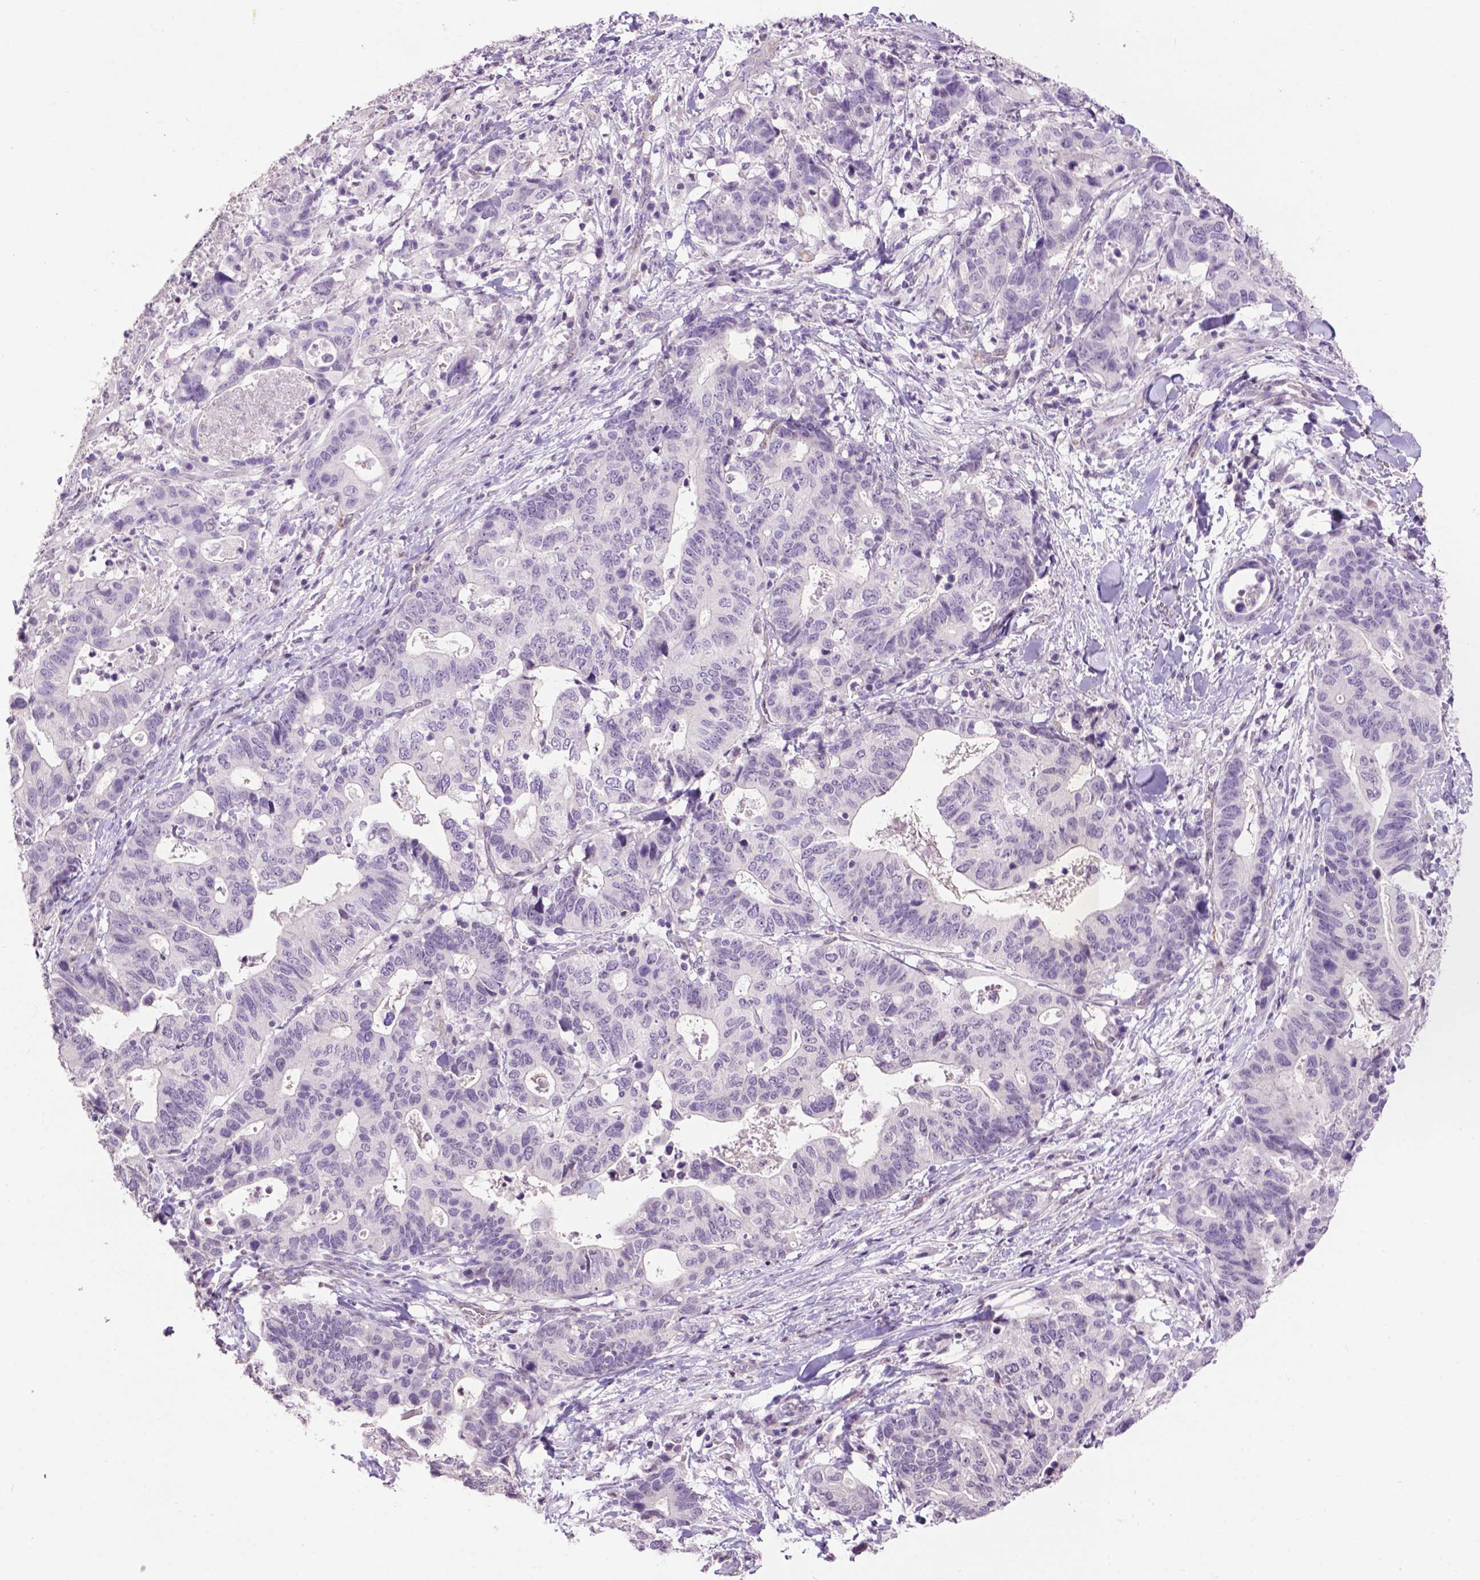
{"staining": {"intensity": "negative", "quantity": "none", "location": "none"}, "tissue": "stomach cancer", "cell_type": "Tumor cells", "image_type": "cancer", "snomed": [{"axis": "morphology", "description": "Adenocarcinoma, NOS"}, {"axis": "topography", "description": "Stomach, upper"}], "caption": "High power microscopy photomicrograph of an immunohistochemistry (IHC) photomicrograph of stomach cancer, revealing no significant expression in tumor cells.", "gene": "TH", "patient": {"sex": "female", "age": 67}}